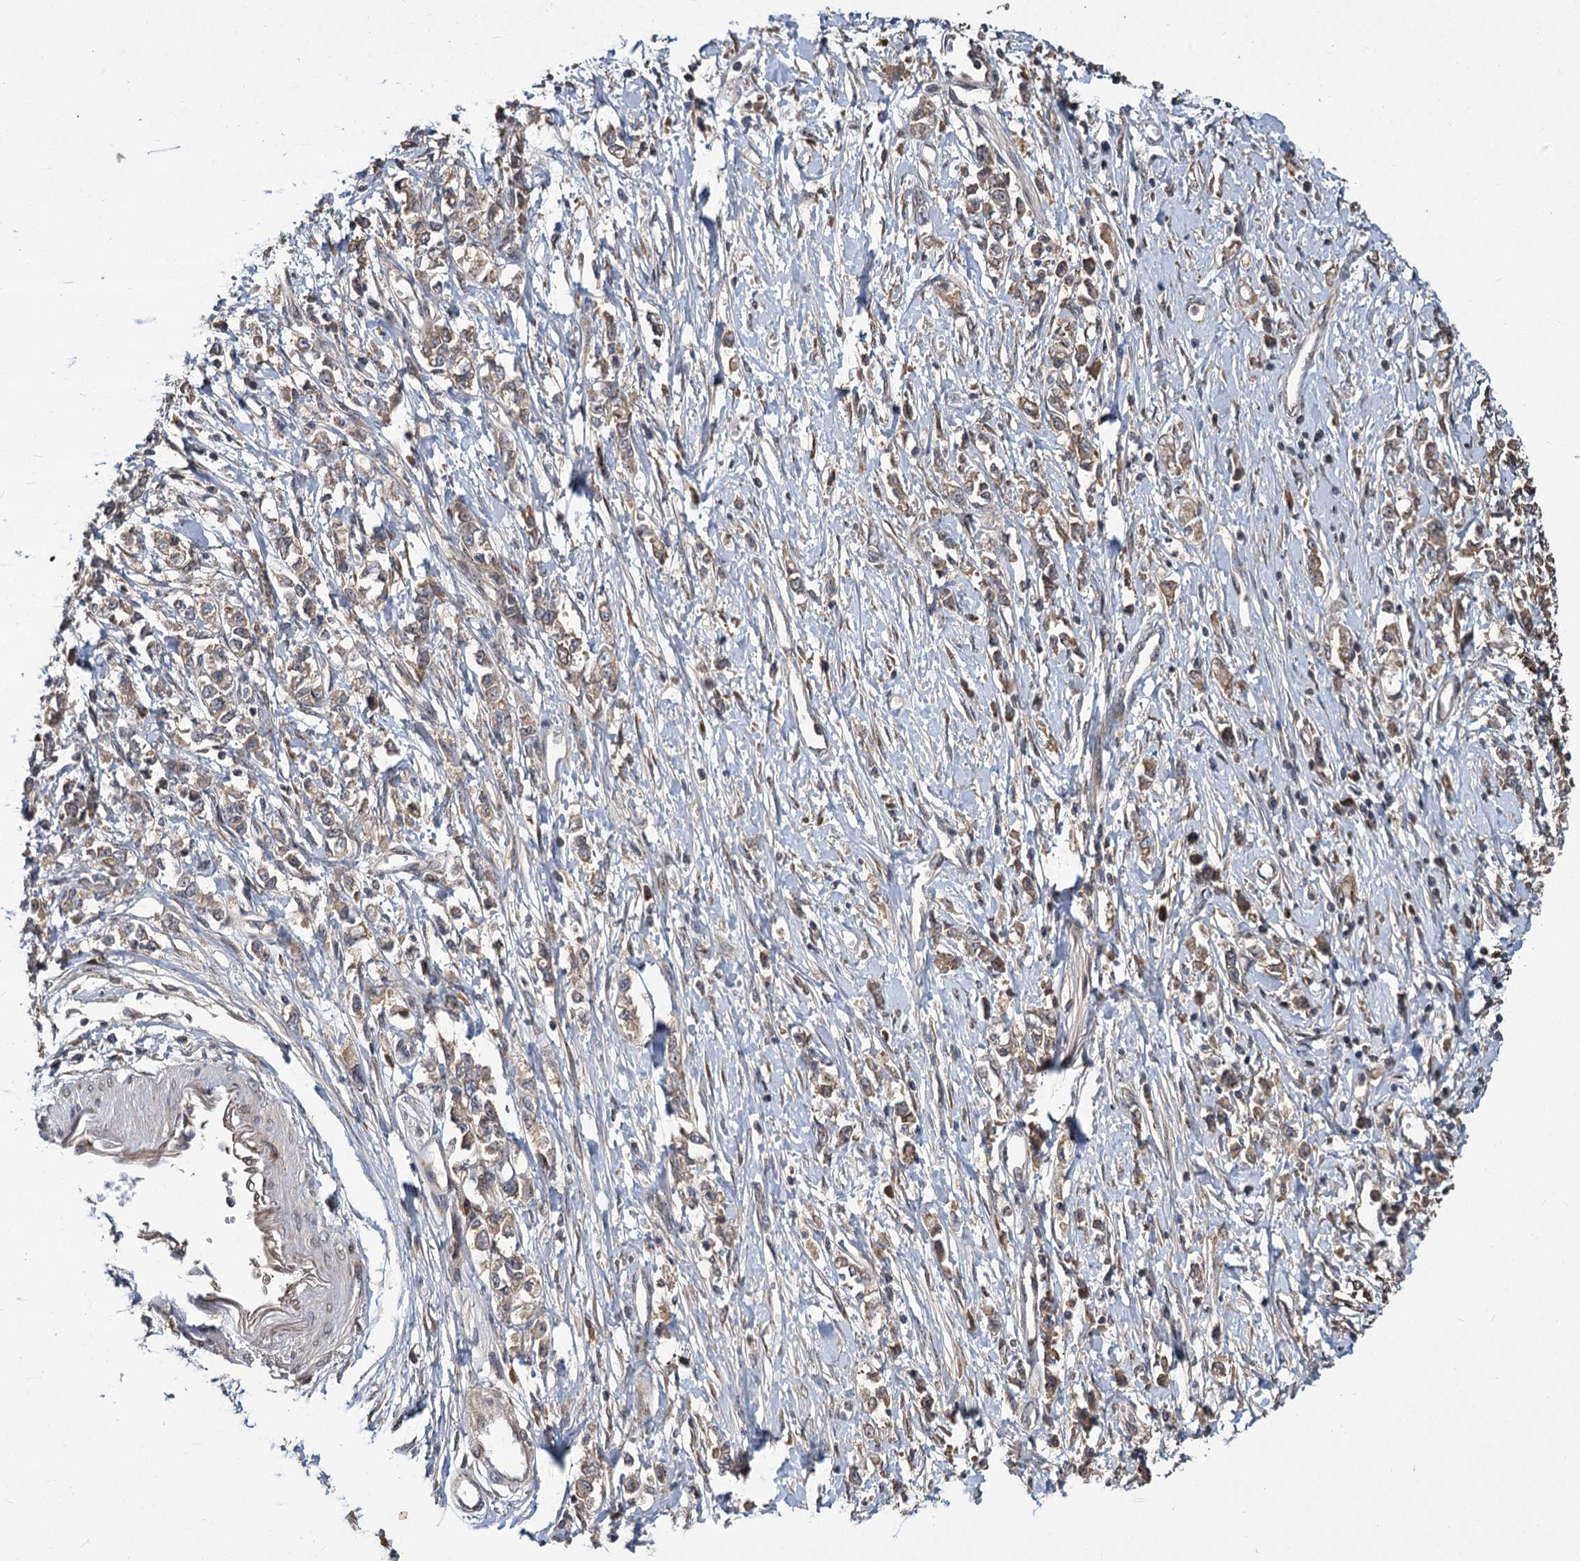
{"staining": {"intensity": "weak", "quantity": ">75%", "location": "cytoplasmic/membranous"}, "tissue": "stomach cancer", "cell_type": "Tumor cells", "image_type": "cancer", "snomed": [{"axis": "morphology", "description": "Adenocarcinoma, NOS"}, {"axis": "topography", "description": "Stomach"}], "caption": "A brown stain highlights weak cytoplasmic/membranous positivity of a protein in human stomach cancer tumor cells. (DAB IHC with brightfield microscopy, high magnification).", "gene": "INPPL1", "patient": {"sex": "female", "age": 76}}